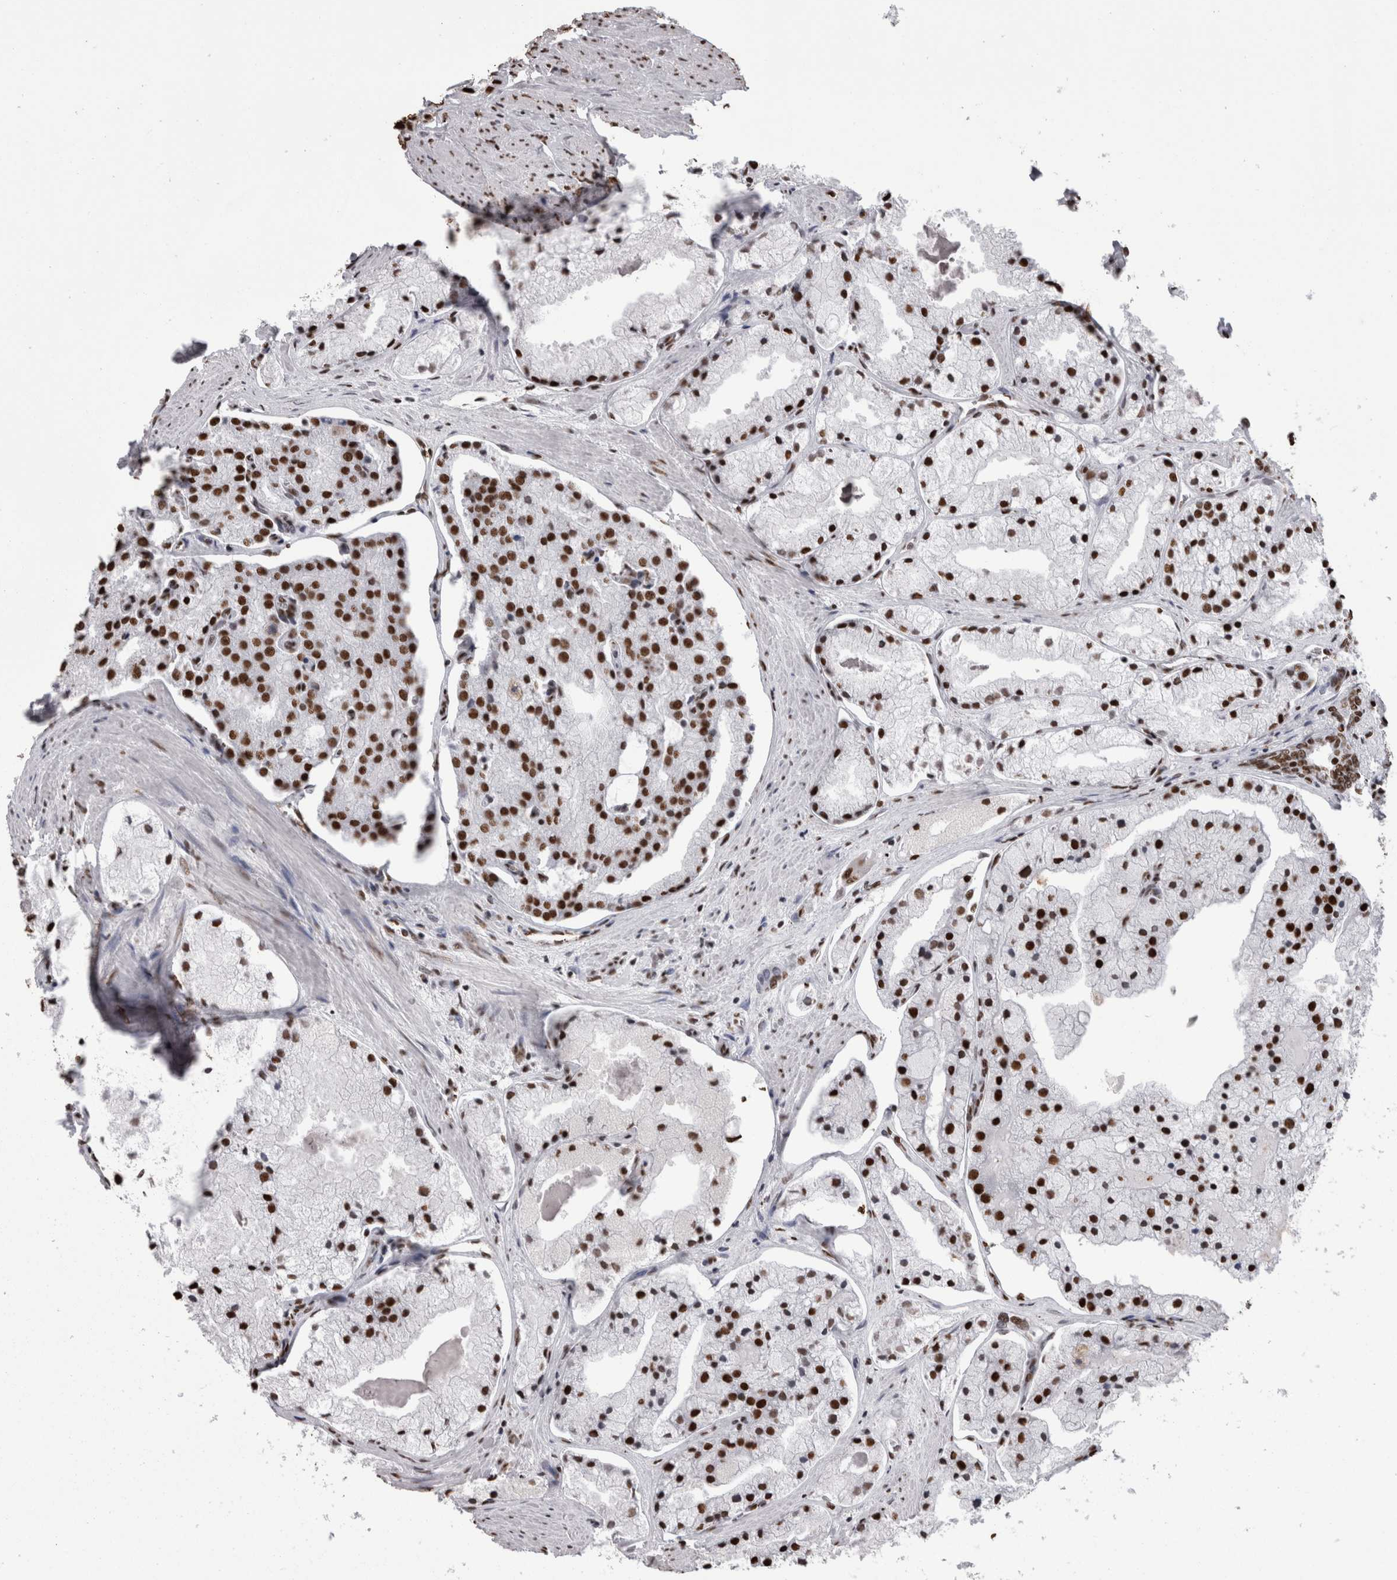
{"staining": {"intensity": "strong", "quantity": ">75%", "location": "nuclear"}, "tissue": "prostate cancer", "cell_type": "Tumor cells", "image_type": "cancer", "snomed": [{"axis": "morphology", "description": "Adenocarcinoma, High grade"}, {"axis": "topography", "description": "Prostate"}], "caption": "Immunohistochemistry (IHC) (DAB) staining of high-grade adenocarcinoma (prostate) demonstrates strong nuclear protein positivity in approximately >75% of tumor cells. The staining is performed using DAB brown chromogen to label protein expression. The nuclei are counter-stained blue using hematoxylin.", "gene": "HNRNPM", "patient": {"sex": "male", "age": 50}}